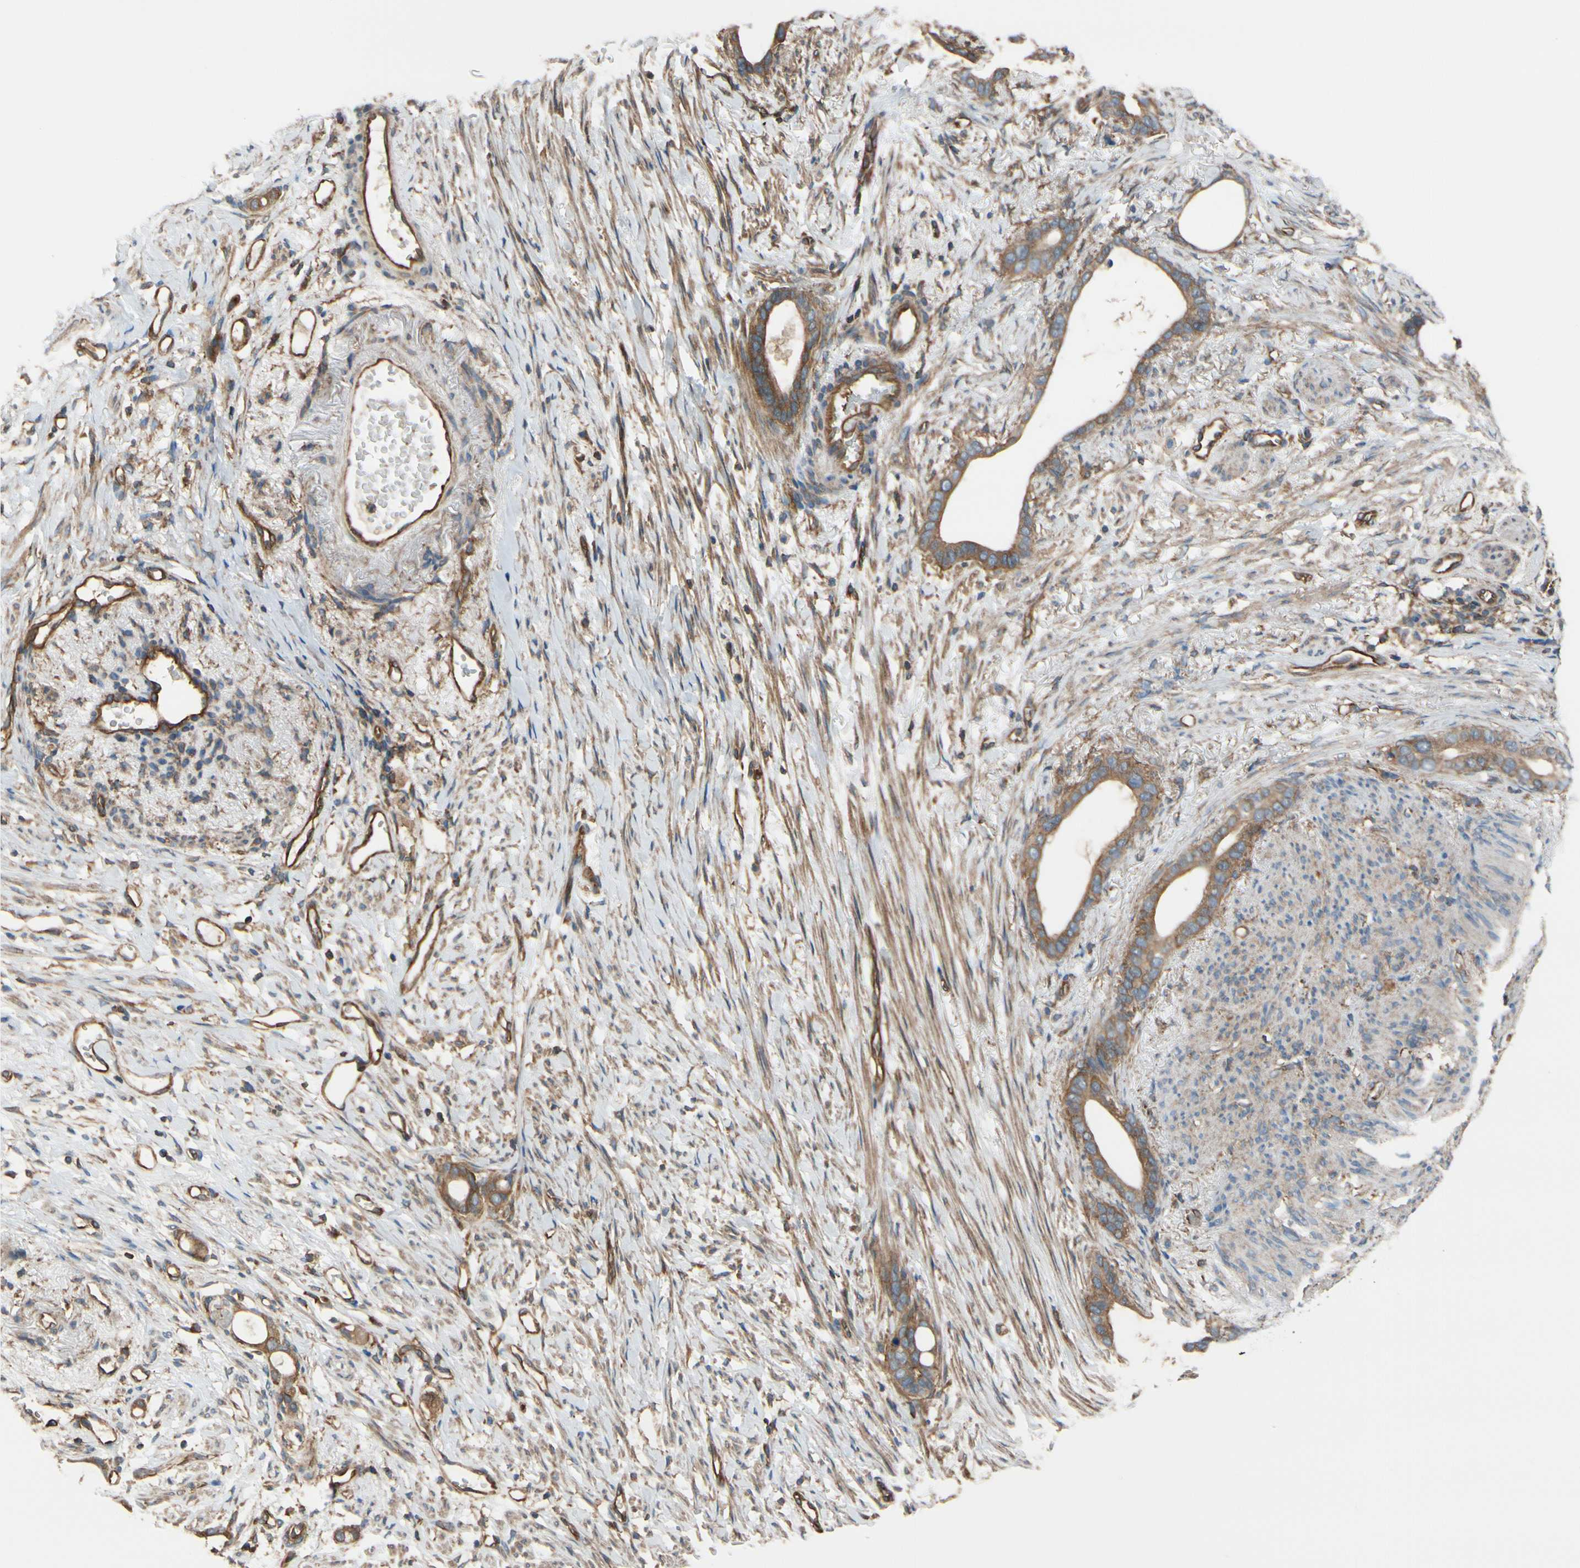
{"staining": {"intensity": "moderate", "quantity": "25%-75%", "location": "cytoplasmic/membranous"}, "tissue": "stomach cancer", "cell_type": "Tumor cells", "image_type": "cancer", "snomed": [{"axis": "morphology", "description": "Adenocarcinoma, NOS"}, {"axis": "topography", "description": "Stomach"}], "caption": "High-power microscopy captured an IHC histopathology image of stomach adenocarcinoma, revealing moderate cytoplasmic/membranous positivity in approximately 25%-75% of tumor cells.", "gene": "EPS15", "patient": {"sex": "female", "age": 75}}